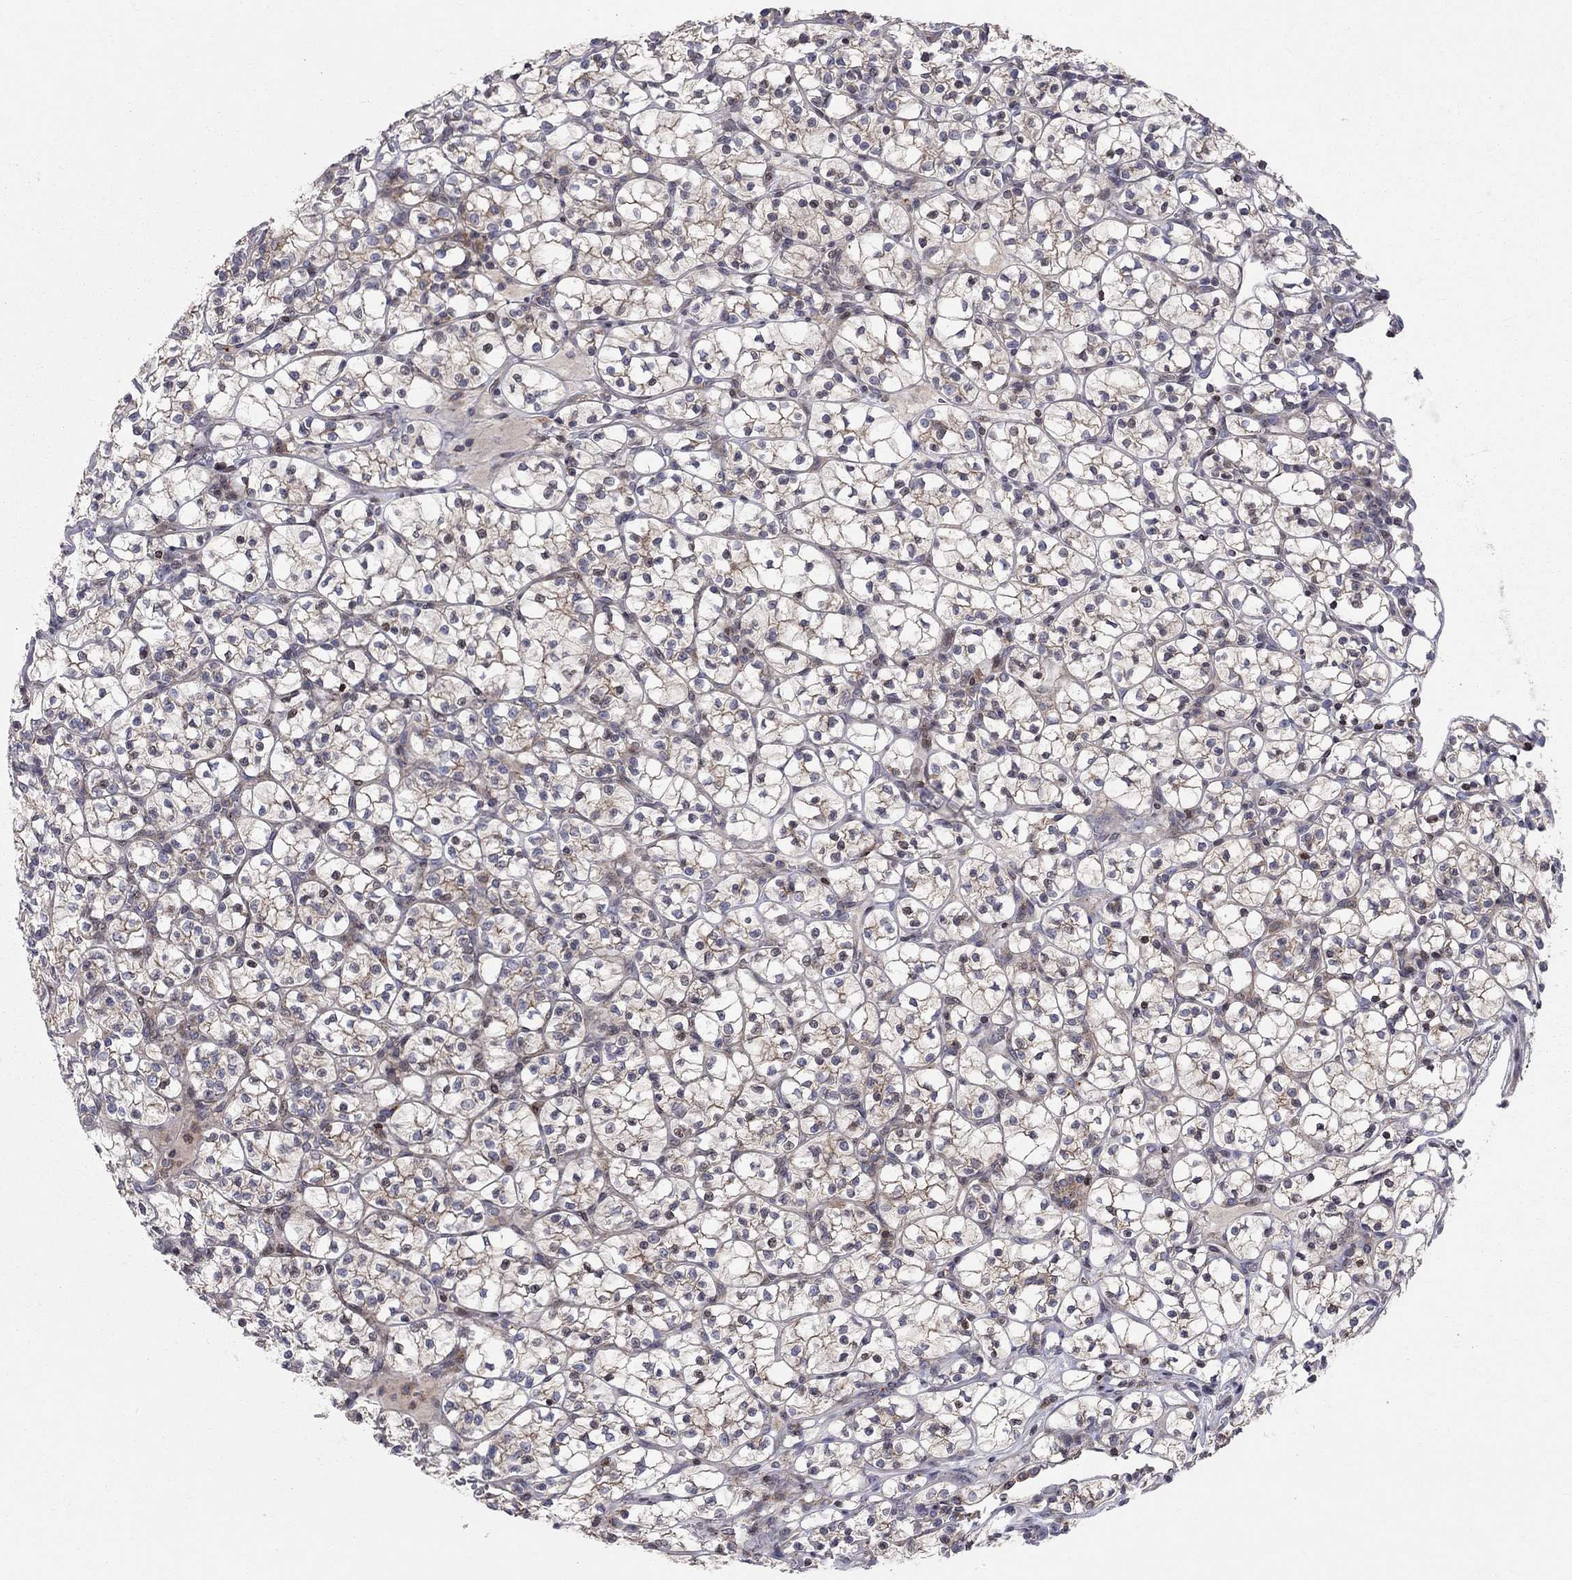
{"staining": {"intensity": "weak", "quantity": "25%-75%", "location": "cytoplasmic/membranous"}, "tissue": "renal cancer", "cell_type": "Tumor cells", "image_type": "cancer", "snomed": [{"axis": "morphology", "description": "Adenocarcinoma, NOS"}, {"axis": "topography", "description": "Kidney"}], "caption": "DAB immunohistochemical staining of human renal adenocarcinoma reveals weak cytoplasmic/membranous protein staining in approximately 25%-75% of tumor cells. (brown staining indicates protein expression, while blue staining denotes nuclei).", "gene": "ERN2", "patient": {"sex": "female", "age": 89}}